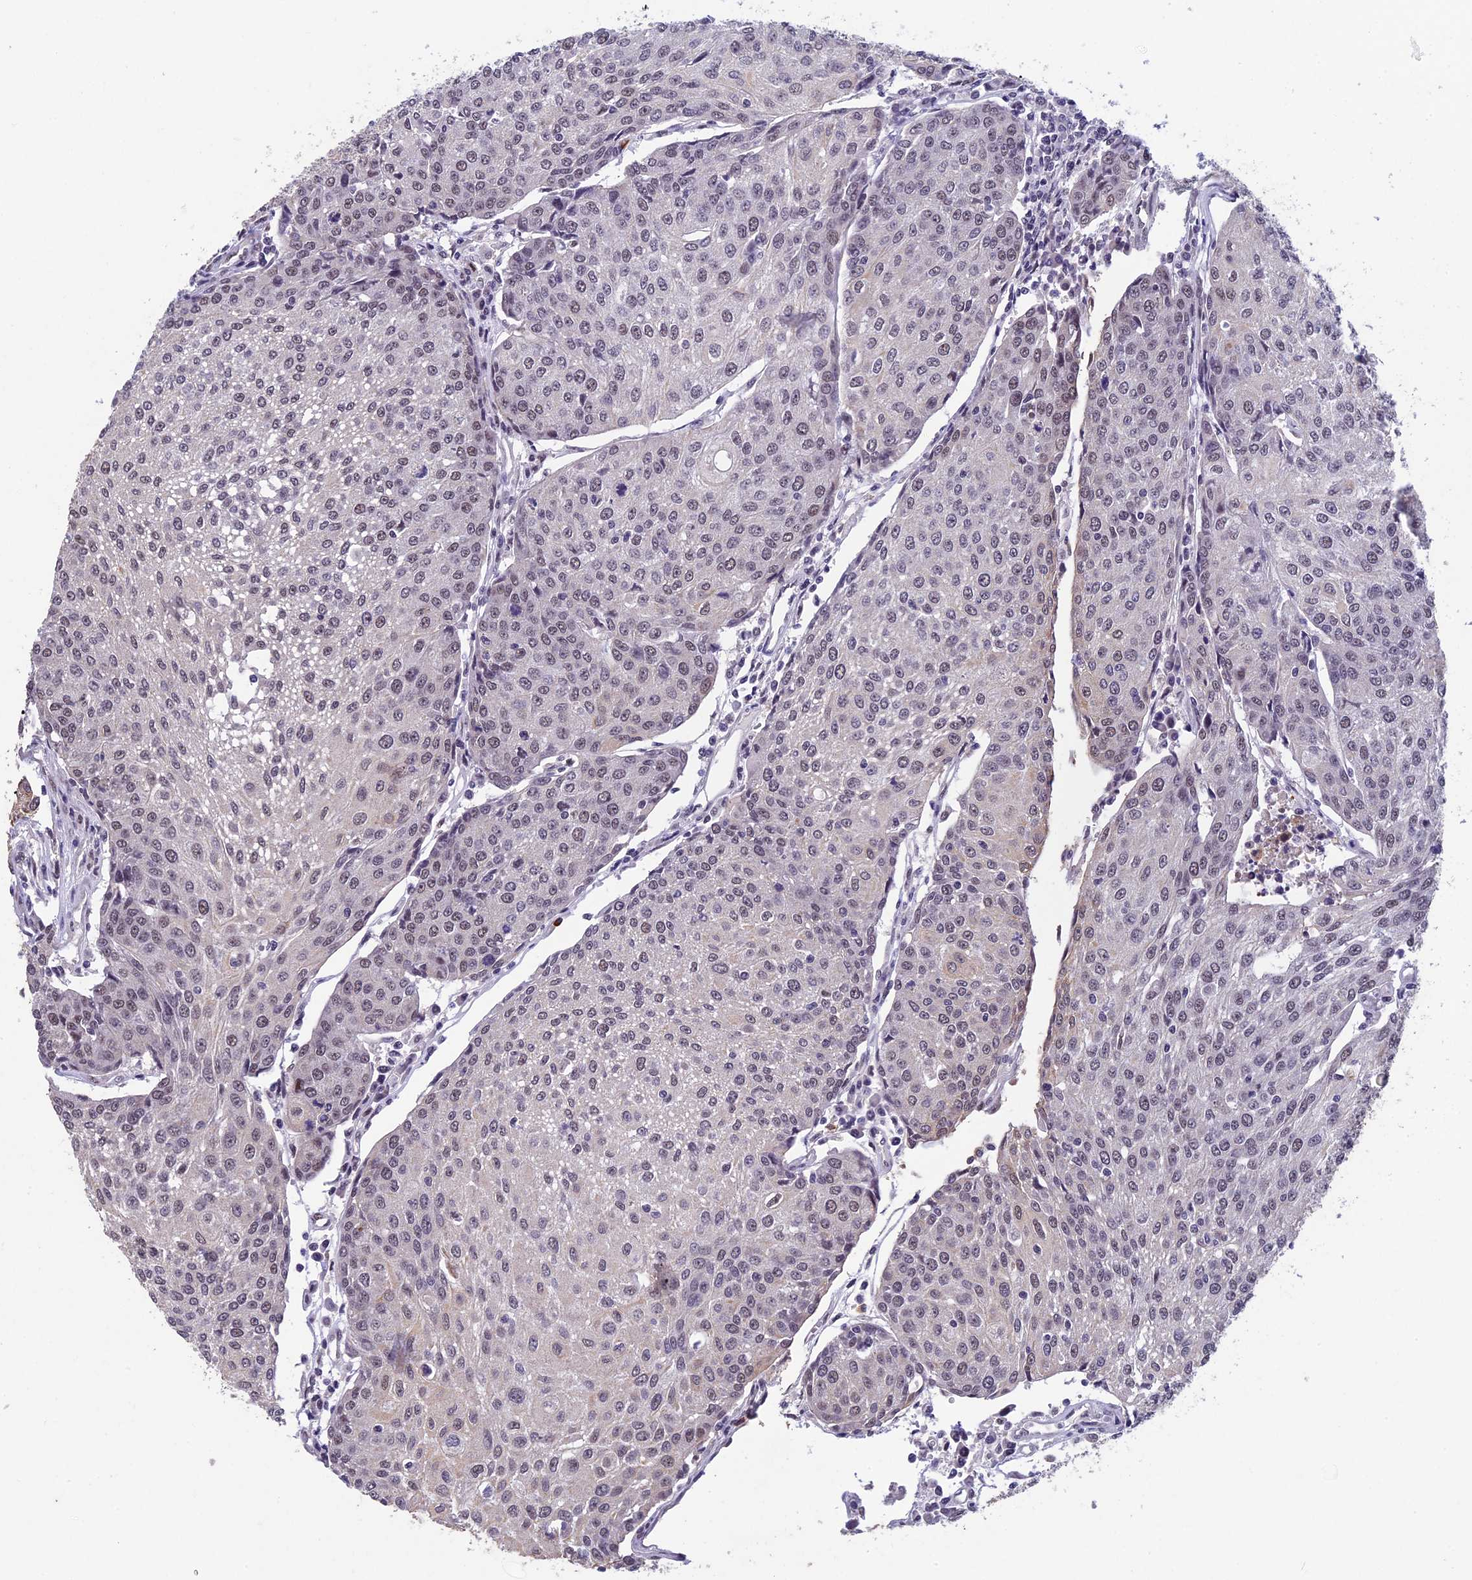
{"staining": {"intensity": "weak", "quantity": "25%-75%", "location": "nuclear"}, "tissue": "urothelial cancer", "cell_type": "Tumor cells", "image_type": "cancer", "snomed": [{"axis": "morphology", "description": "Urothelial carcinoma, High grade"}, {"axis": "topography", "description": "Urinary bladder"}], "caption": "Protein analysis of urothelial cancer tissue exhibits weak nuclear positivity in about 25%-75% of tumor cells.", "gene": "RNF40", "patient": {"sex": "female", "age": 85}}